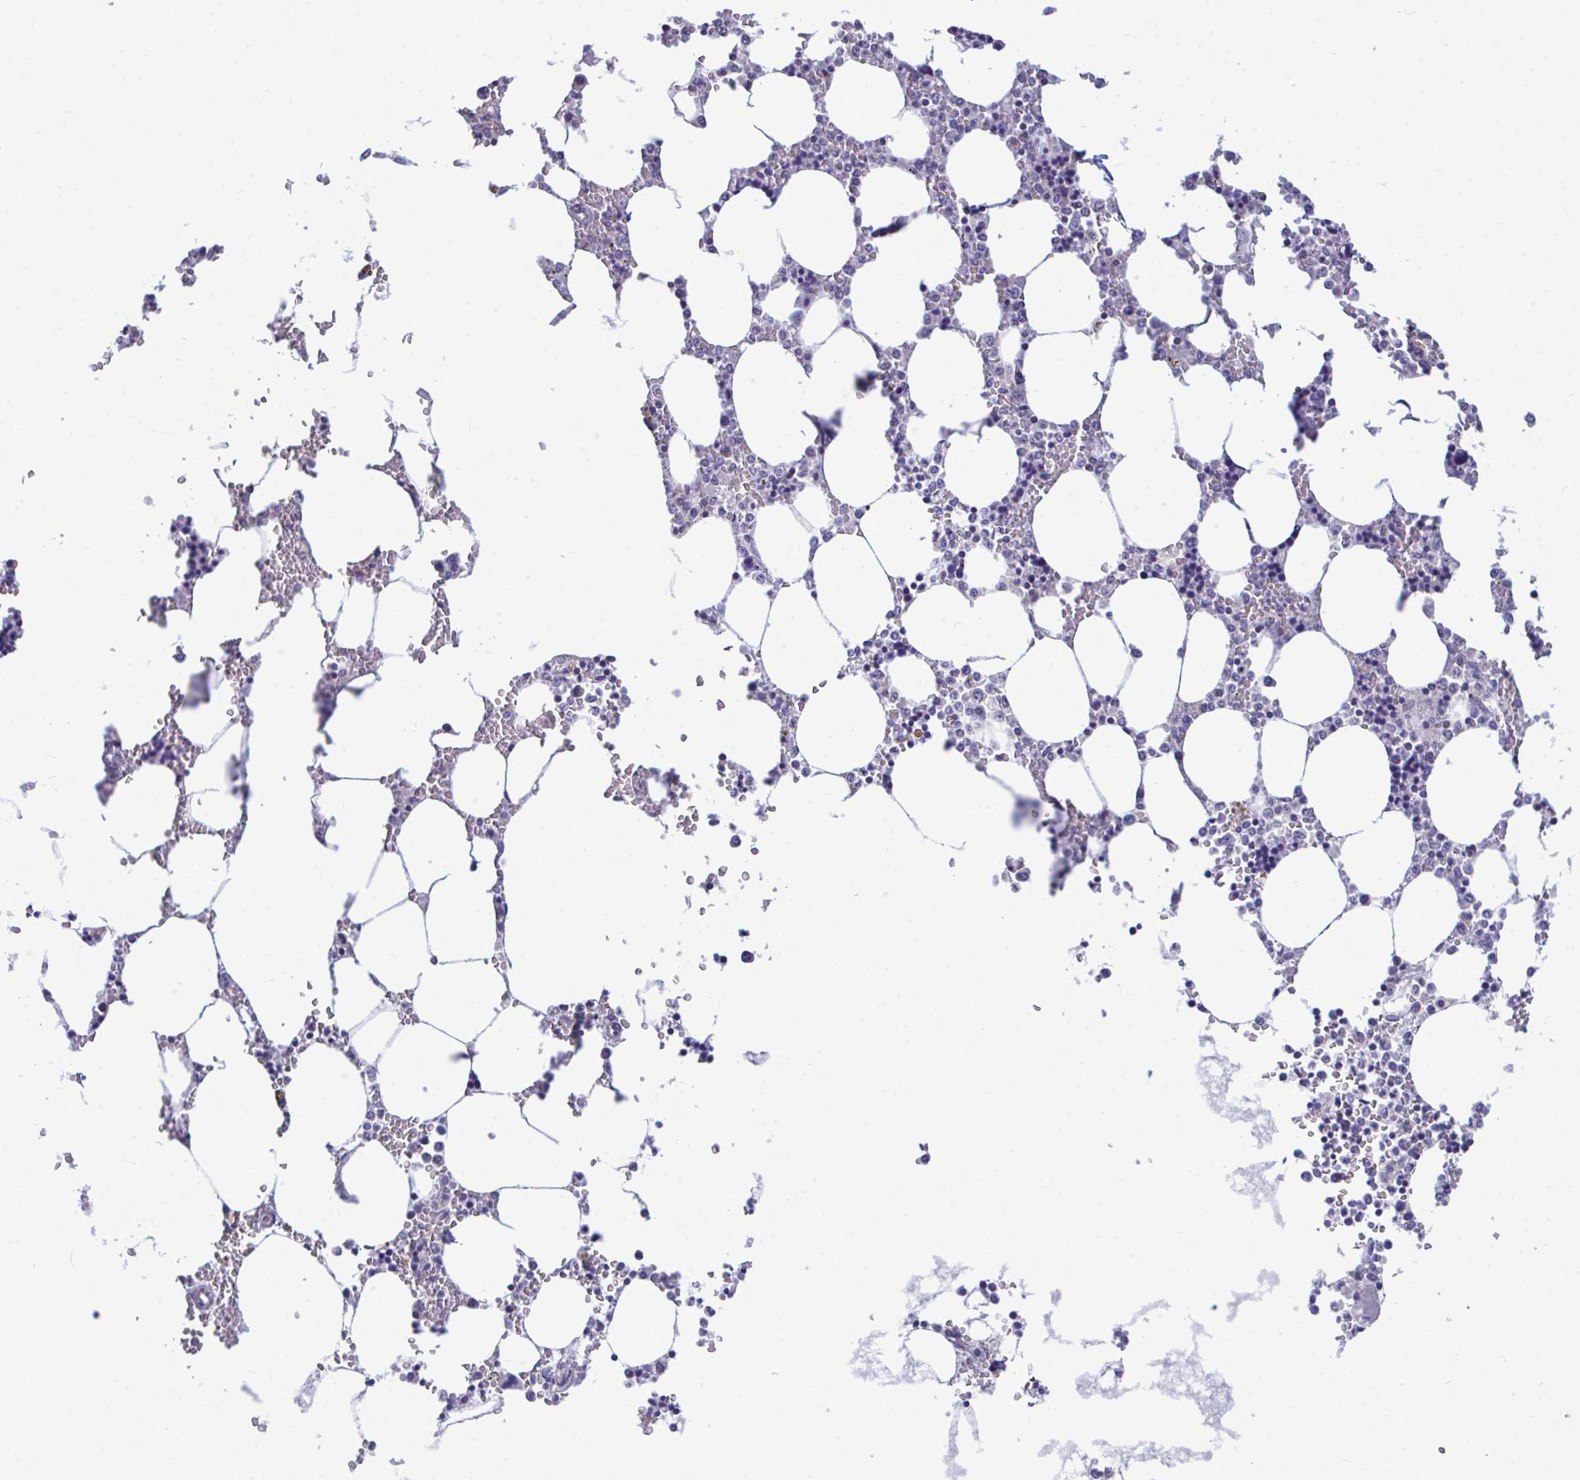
{"staining": {"intensity": "negative", "quantity": "none", "location": "none"}, "tissue": "bone marrow", "cell_type": "Hematopoietic cells", "image_type": "normal", "snomed": [{"axis": "morphology", "description": "Normal tissue, NOS"}, {"axis": "topography", "description": "Bone marrow"}], "caption": "Immunohistochemistry (IHC) micrograph of benign bone marrow: bone marrow stained with DAB (3,3'-diaminobenzidine) shows no significant protein positivity in hematopoietic cells.", "gene": "PIGK", "patient": {"sex": "male", "age": 64}}